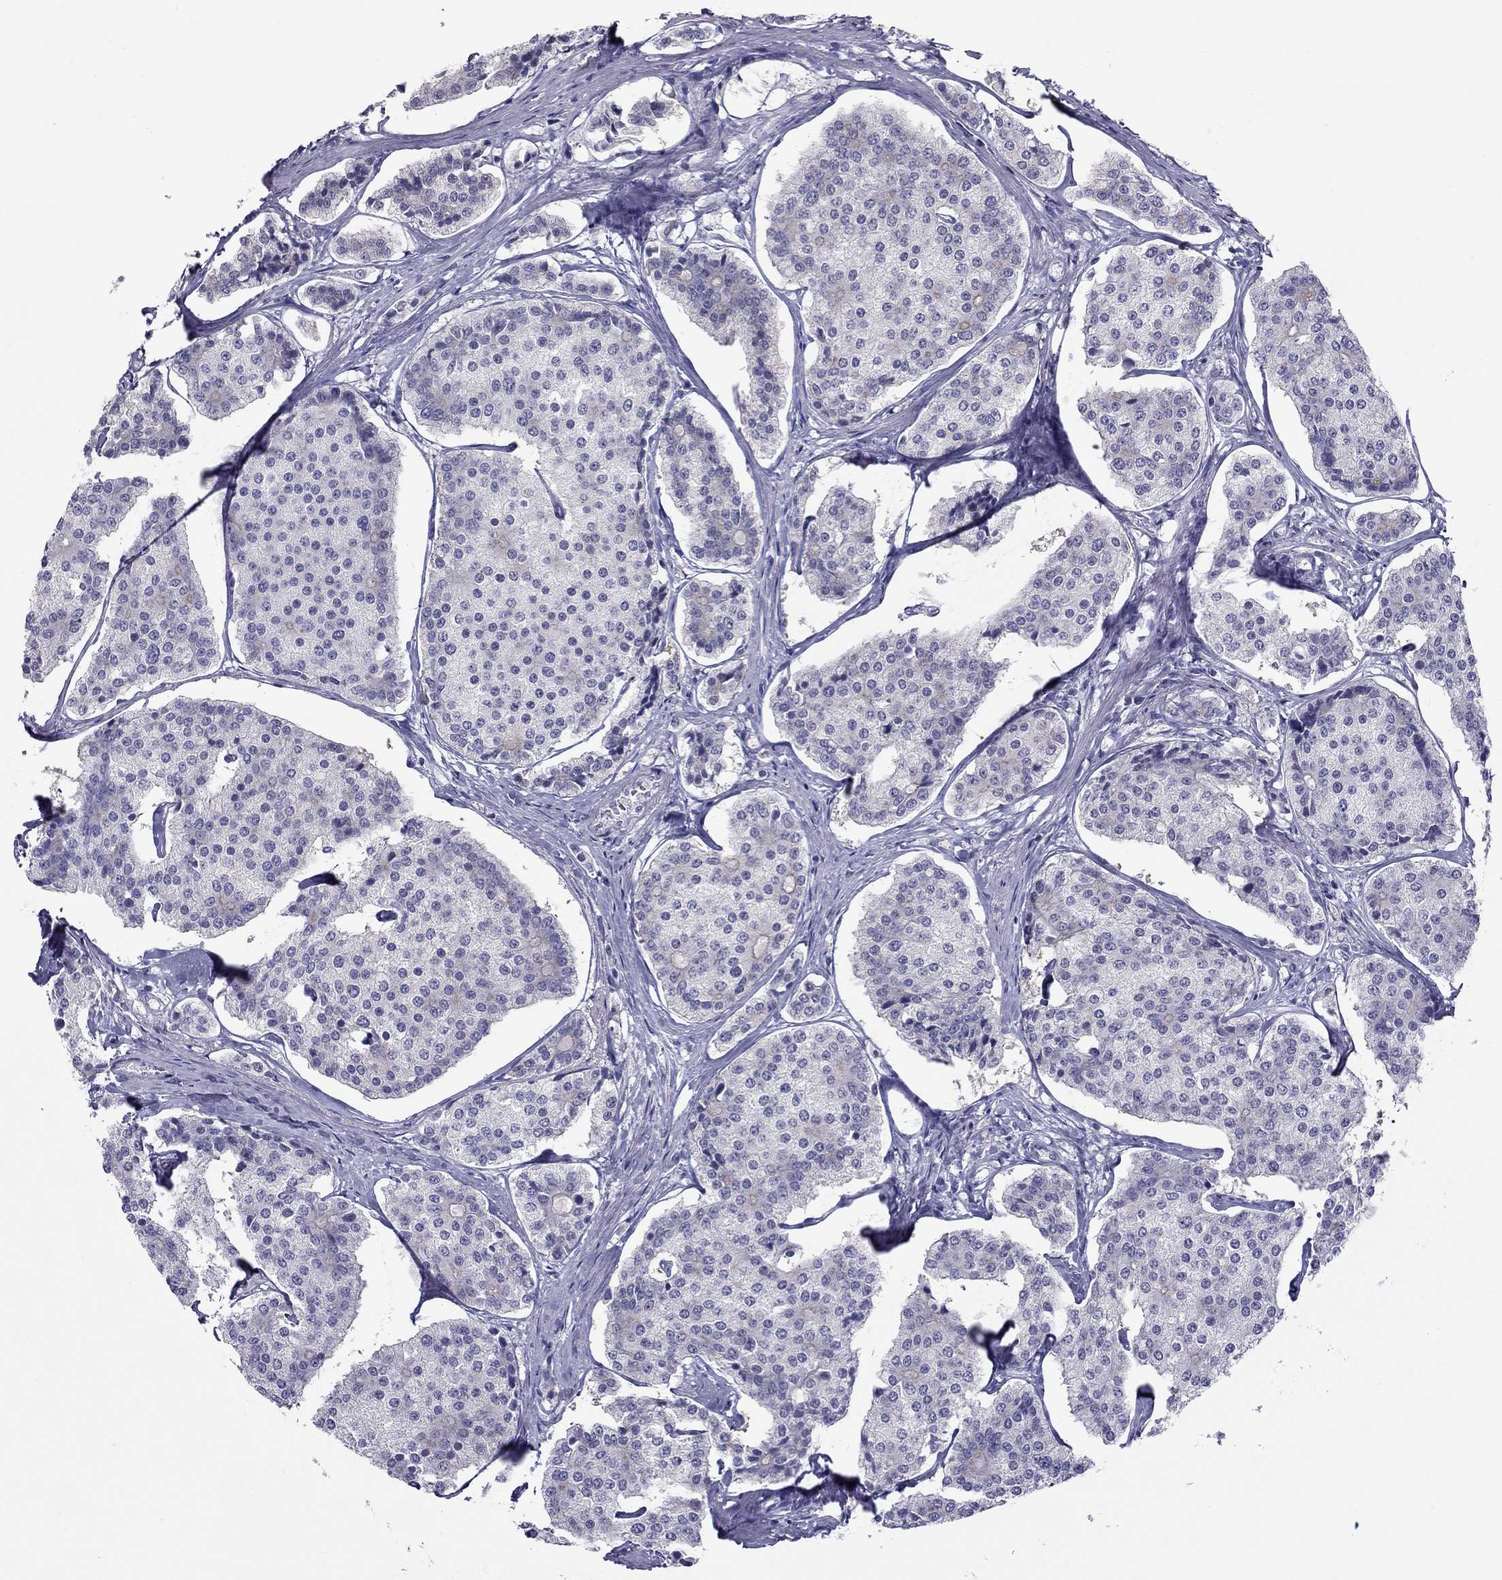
{"staining": {"intensity": "negative", "quantity": "none", "location": "none"}, "tissue": "carcinoid", "cell_type": "Tumor cells", "image_type": "cancer", "snomed": [{"axis": "morphology", "description": "Carcinoid, malignant, NOS"}, {"axis": "topography", "description": "Small intestine"}], "caption": "Protein analysis of carcinoid exhibits no significant positivity in tumor cells.", "gene": "TEX14", "patient": {"sex": "female", "age": 65}}